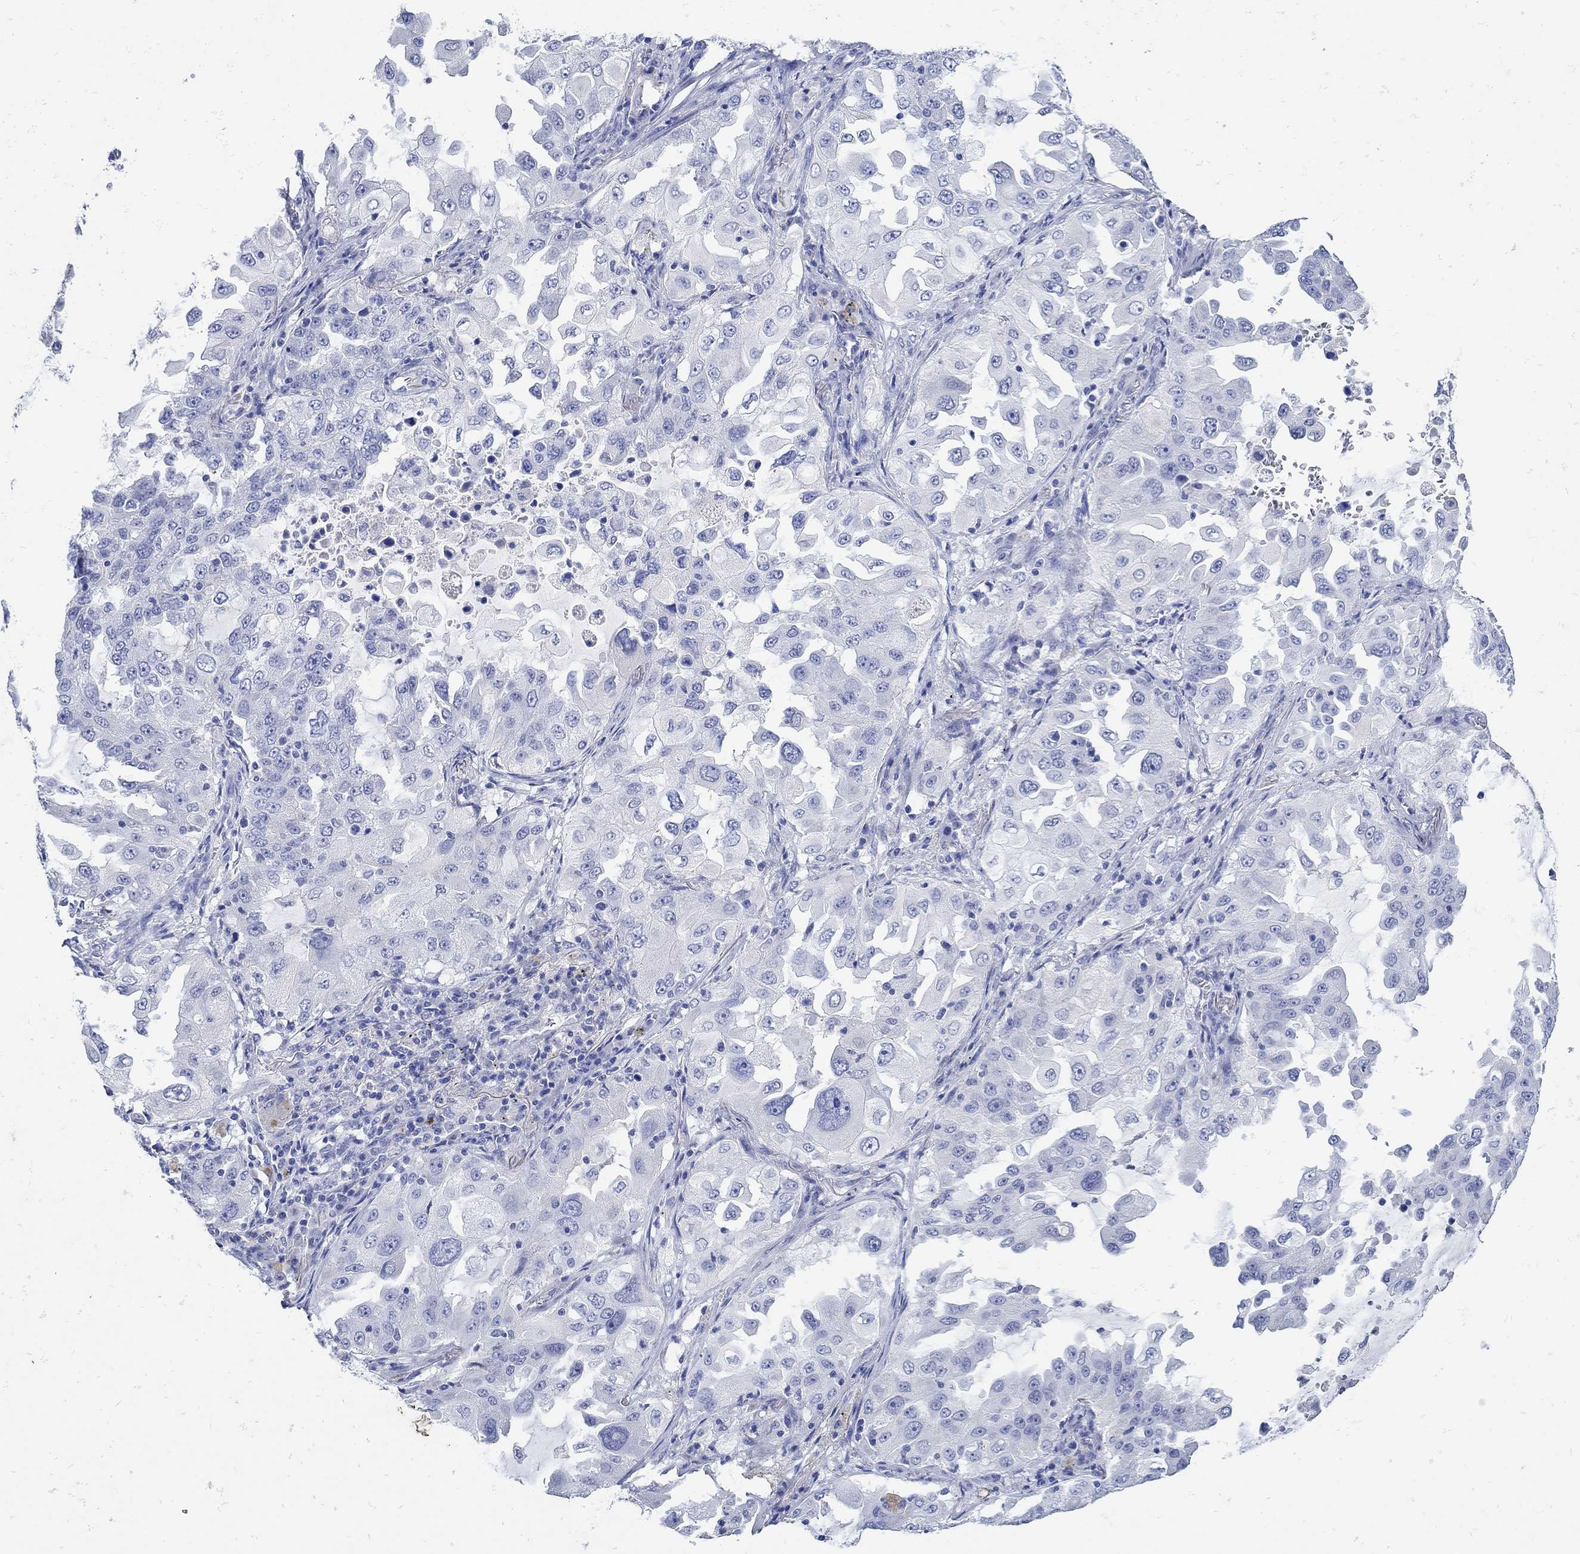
{"staining": {"intensity": "negative", "quantity": "none", "location": "none"}, "tissue": "lung cancer", "cell_type": "Tumor cells", "image_type": "cancer", "snomed": [{"axis": "morphology", "description": "Adenocarcinoma, NOS"}, {"axis": "topography", "description": "Lung"}], "caption": "High power microscopy image of an IHC image of lung cancer, revealing no significant staining in tumor cells.", "gene": "NOS1", "patient": {"sex": "female", "age": 61}}